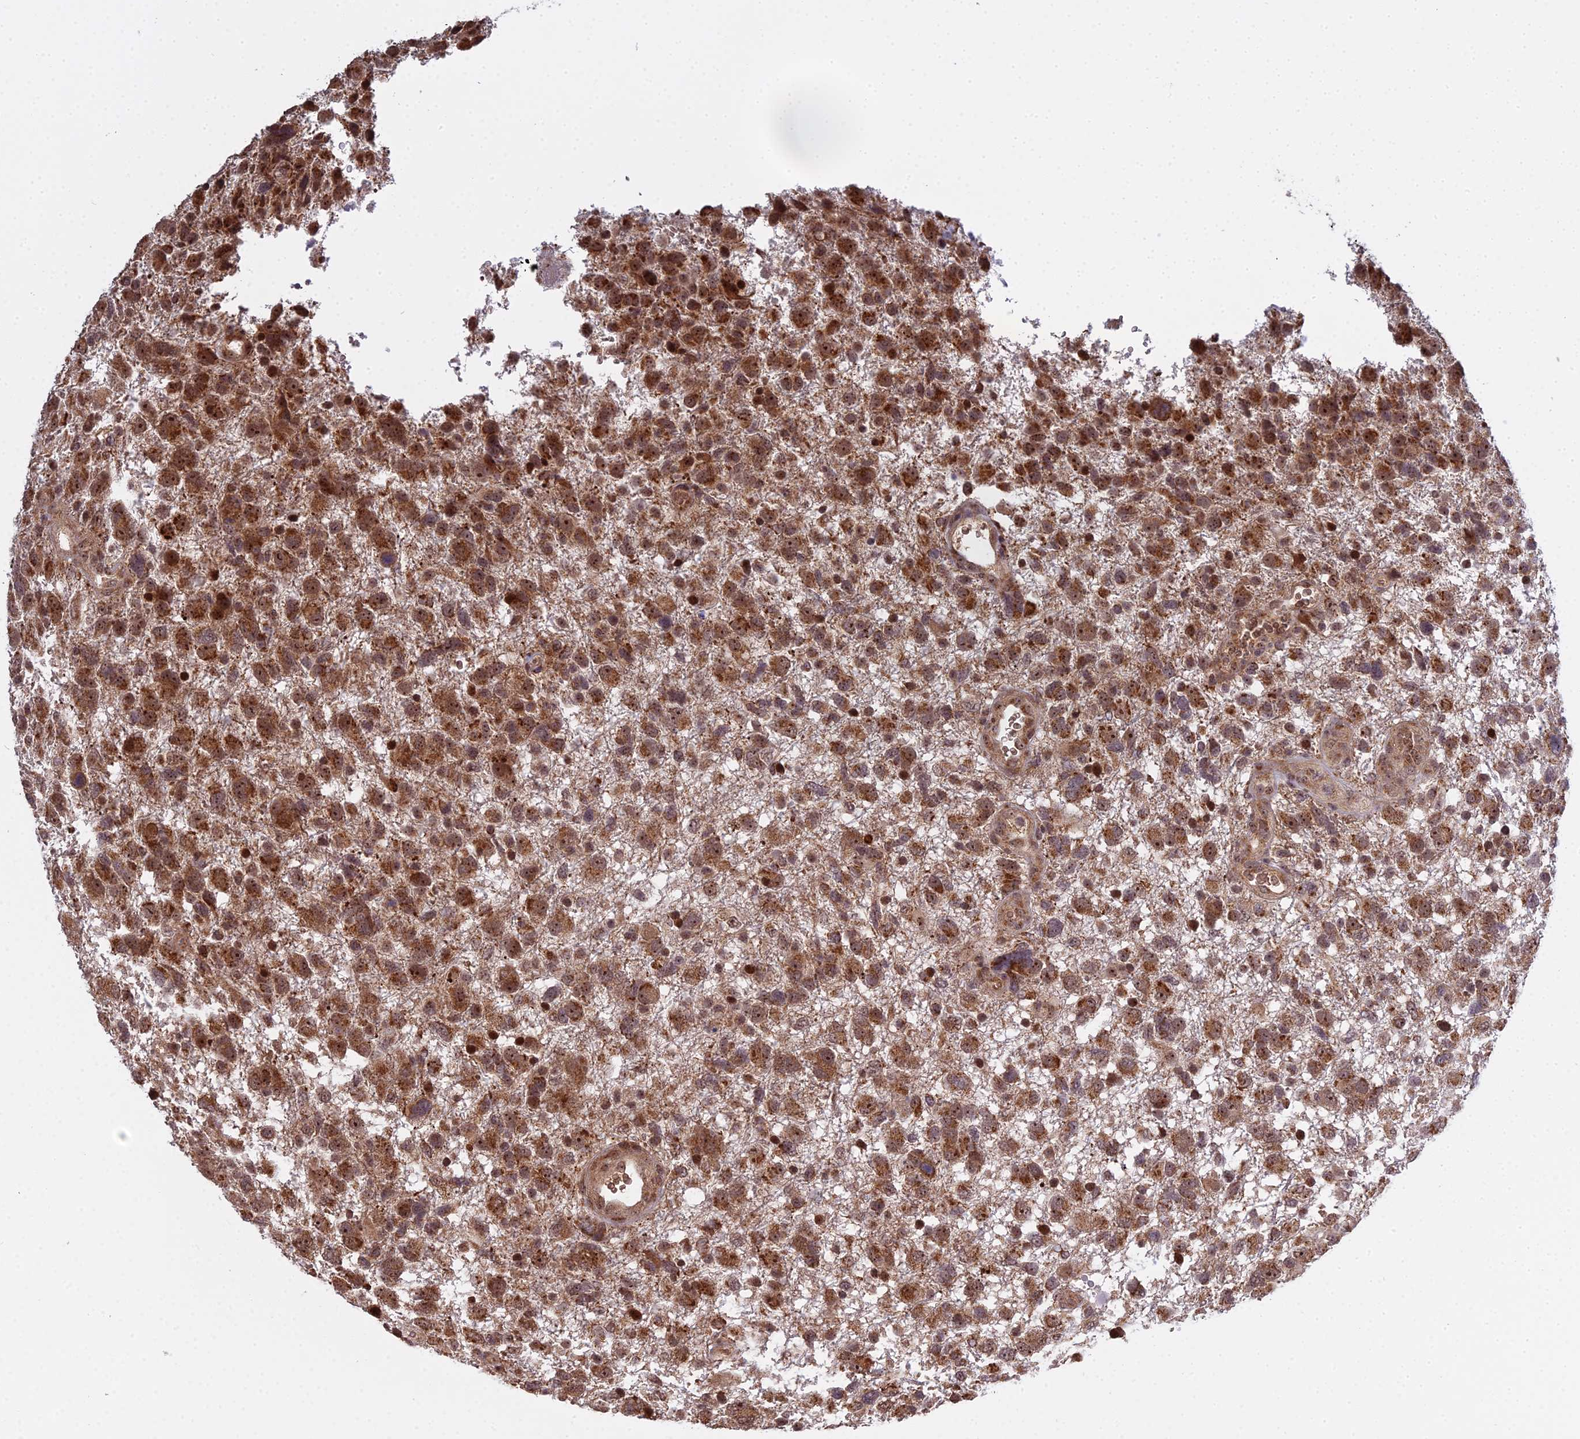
{"staining": {"intensity": "strong", "quantity": ">75%", "location": "cytoplasmic/membranous,nuclear"}, "tissue": "glioma", "cell_type": "Tumor cells", "image_type": "cancer", "snomed": [{"axis": "morphology", "description": "Glioma, malignant, High grade"}, {"axis": "topography", "description": "Brain"}], "caption": "Protein staining by immunohistochemistry (IHC) displays strong cytoplasmic/membranous and nuclear expression in about >75% of tumor cells in glioma. The staining is performed using DAB (3,3'-diaminobenzidine) brown chromogen to label protein expression. The nuclei are counter-stained blue using hematoxylin.", "gene": "MEOX1", "patient": {"sex": "male", "age": 61}}